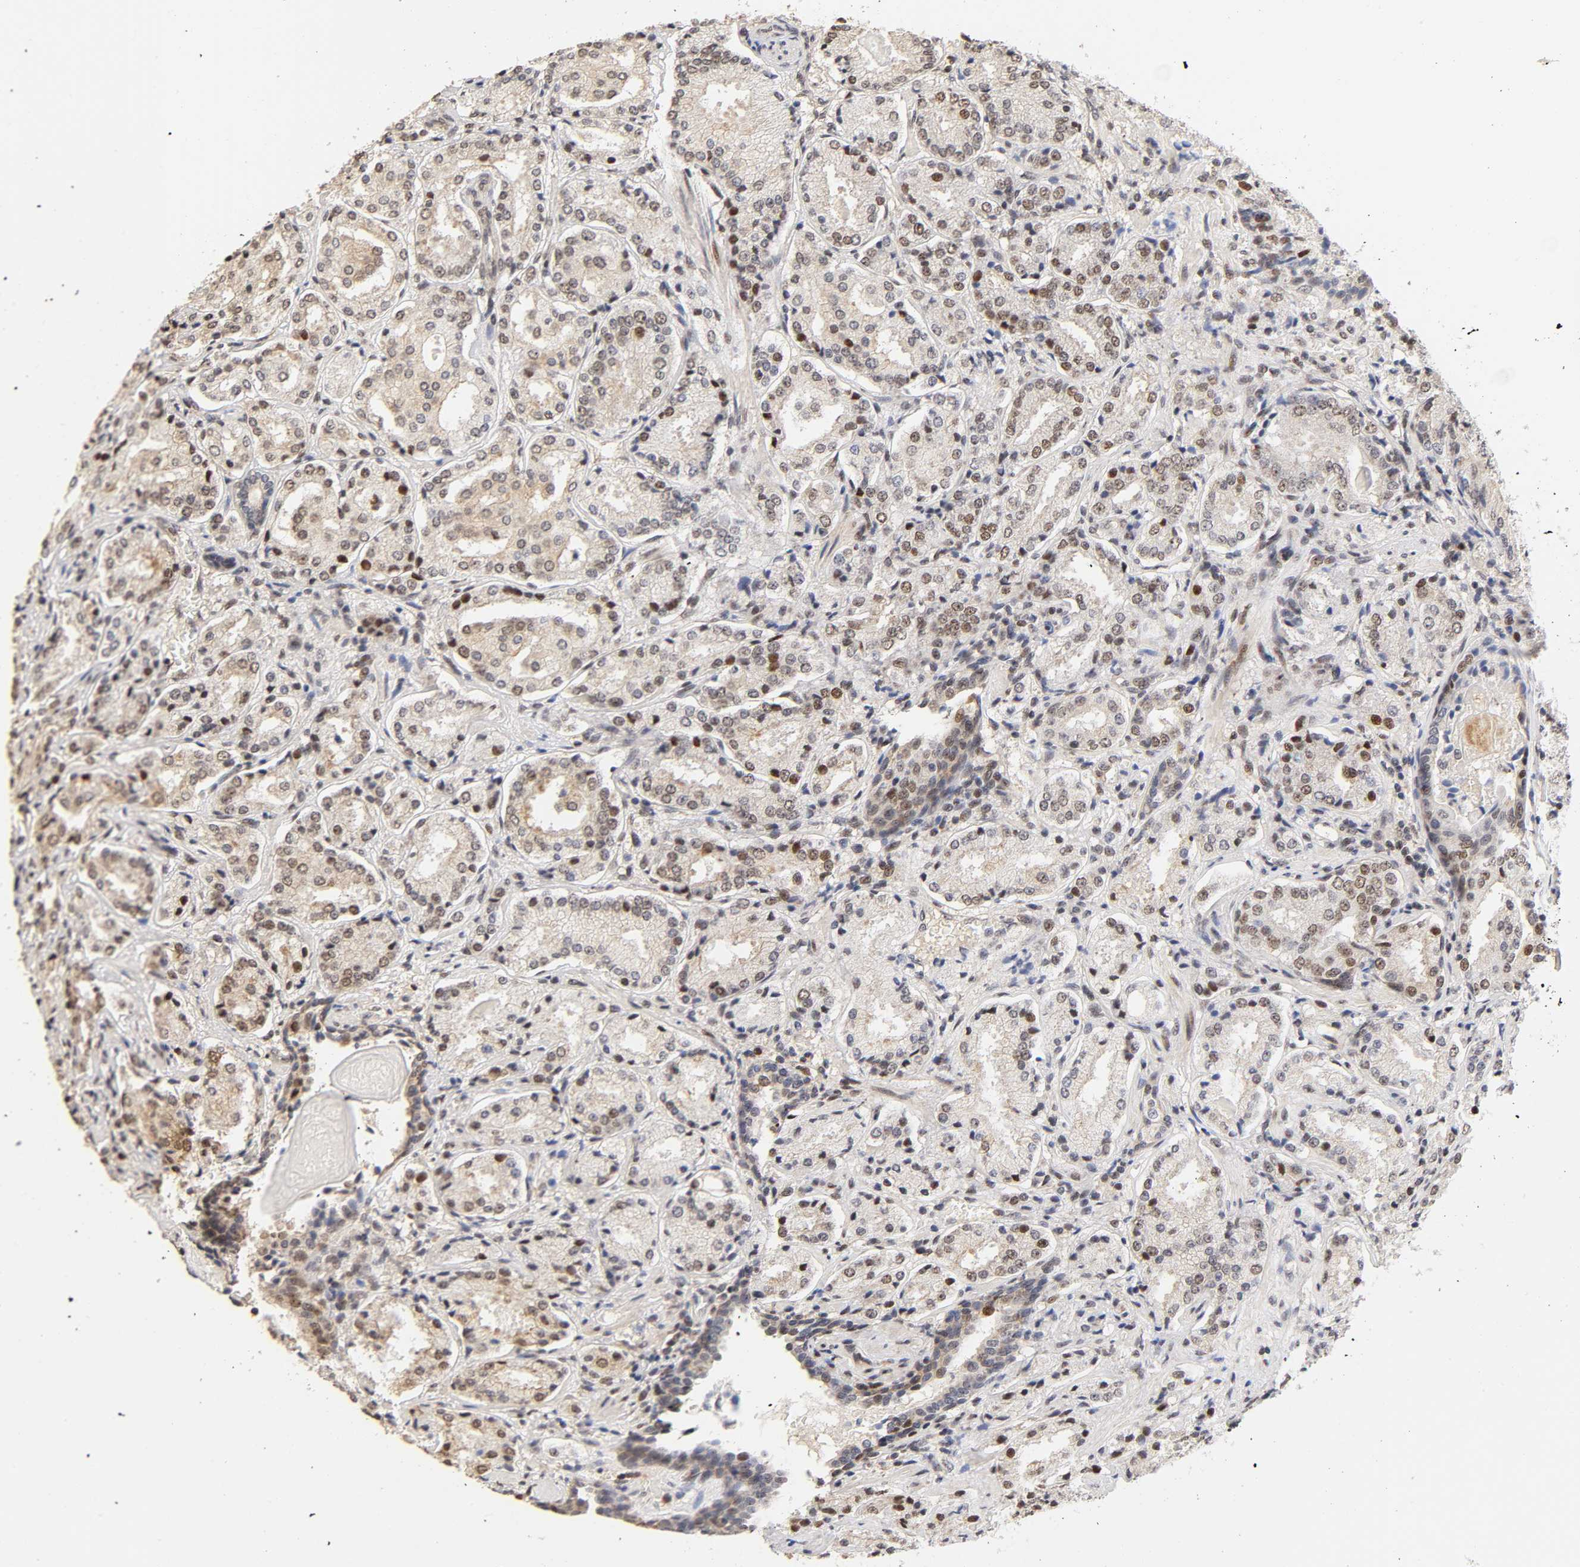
{"staining": {"intensity": "moderate", "quantity": "25%-75%", "location": "nuclear"}, "tissue": "prostate cancer", "cell_type": "Tumor cells", "image_type": "cancer", "snomed": [{"axis": "morphology", "description": "Adenocarcinoma, High grade"}, {"axis": "topography", "description": "Prostate"}], "caption": "Prostate high-grade adenocarcinoma stained for a protein (brown) displays moderate nuclear positive positivity in approximately 25%-75% of tumor cells.", "gene": "TP53RK", "patient": {"sex": "male", "age": 58}}